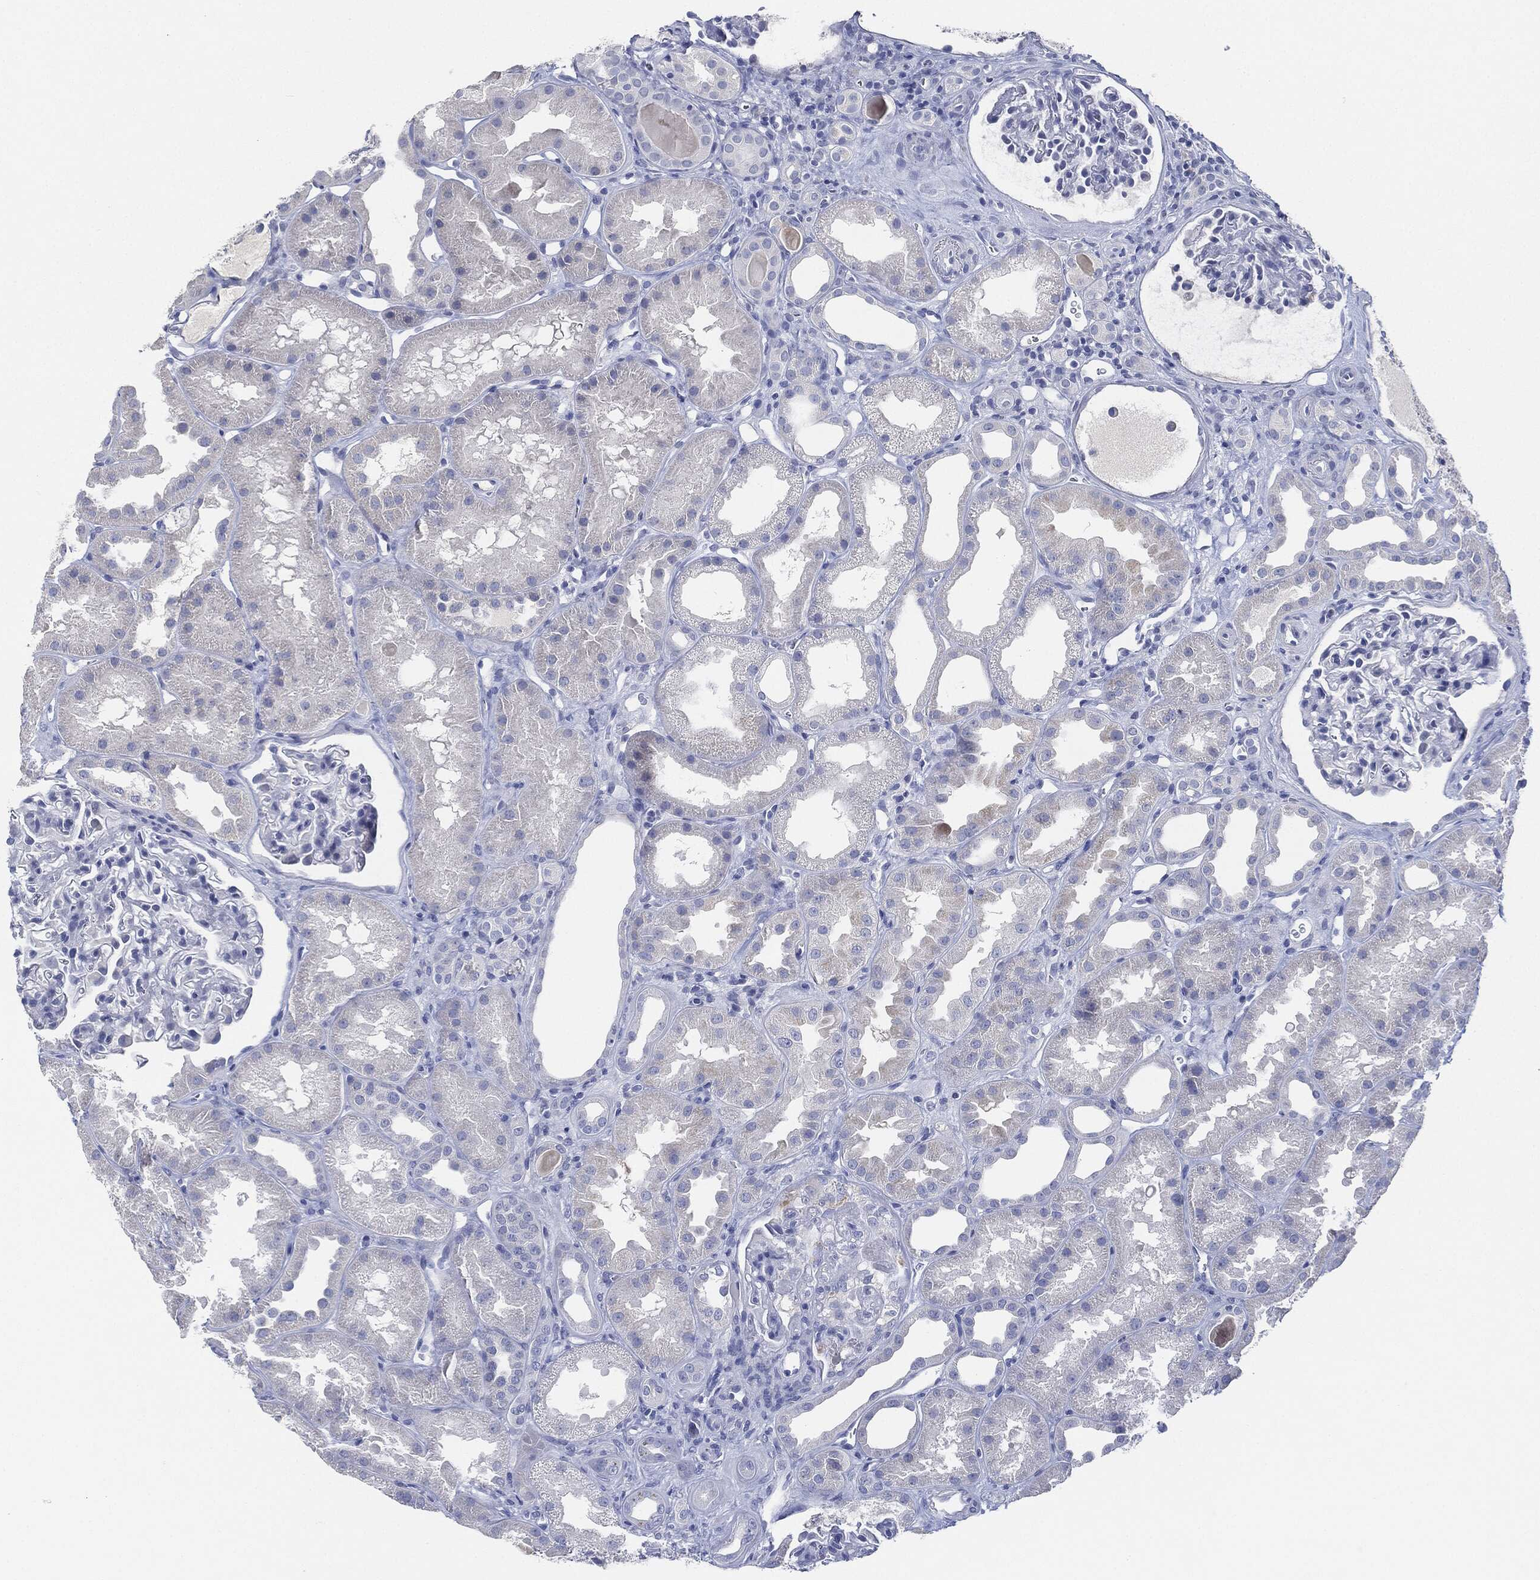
{"staining": {"intensity": "negative", "quantity": "none", "location": "none"}, "tissue": "kidney", "cell_type": "Cells in glomeruli", "image_type": "normal", "snomed": [{"axis": "morphology", "description": "Normal tissue, NOS"}, {"axis": "topography", "description": "Kidney"}], "caption": "The immunohistochemistry histopathology image has no significant positivity in cells in glomeruli of kidney.", "gene": "AFP", "patient": {"sex": "male", "age": 61}}